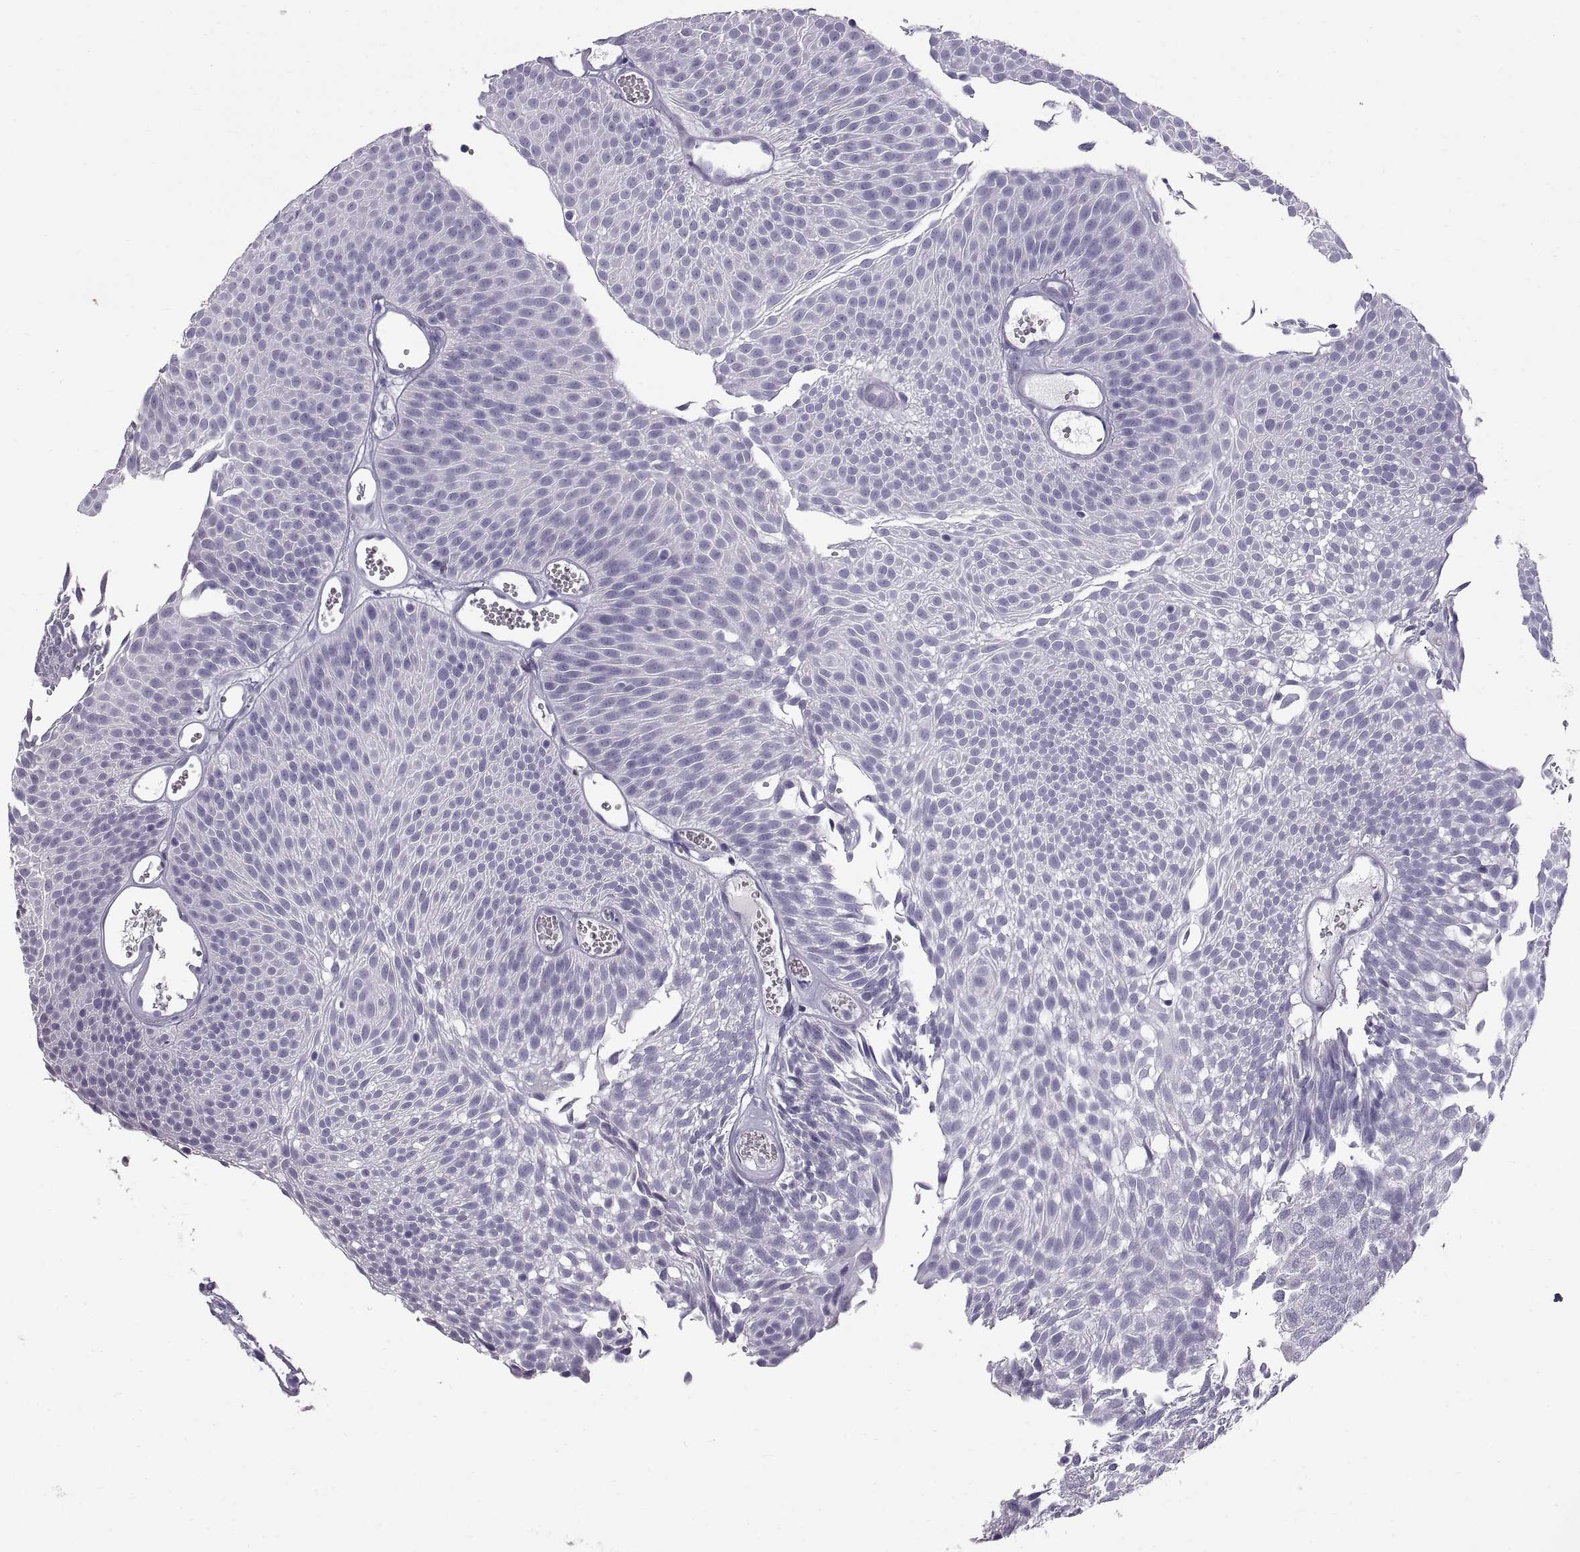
{"staining": {"intensity": "negative", "quantity": "none", "location": "none"}, "tissue": "urothelial cancer", "cell_type": "Tumor cells", "image_type": "cancer", "snomed": [{"axis": "morphology", "description": "Urothelial carcinoma, Low grade"}, {"axis": "topography", "description": "Urinary bladder"}], "caption": "This is a micrograph of IHC staining of urothelial carcinoma (low-grade), which shows no staining in tumor cells. (DAB immunohistochemistry visualized using brightfield microscopy, high magnification).", "gene": "WFDC8", "patient": {"sex": "male", "age": 52}}